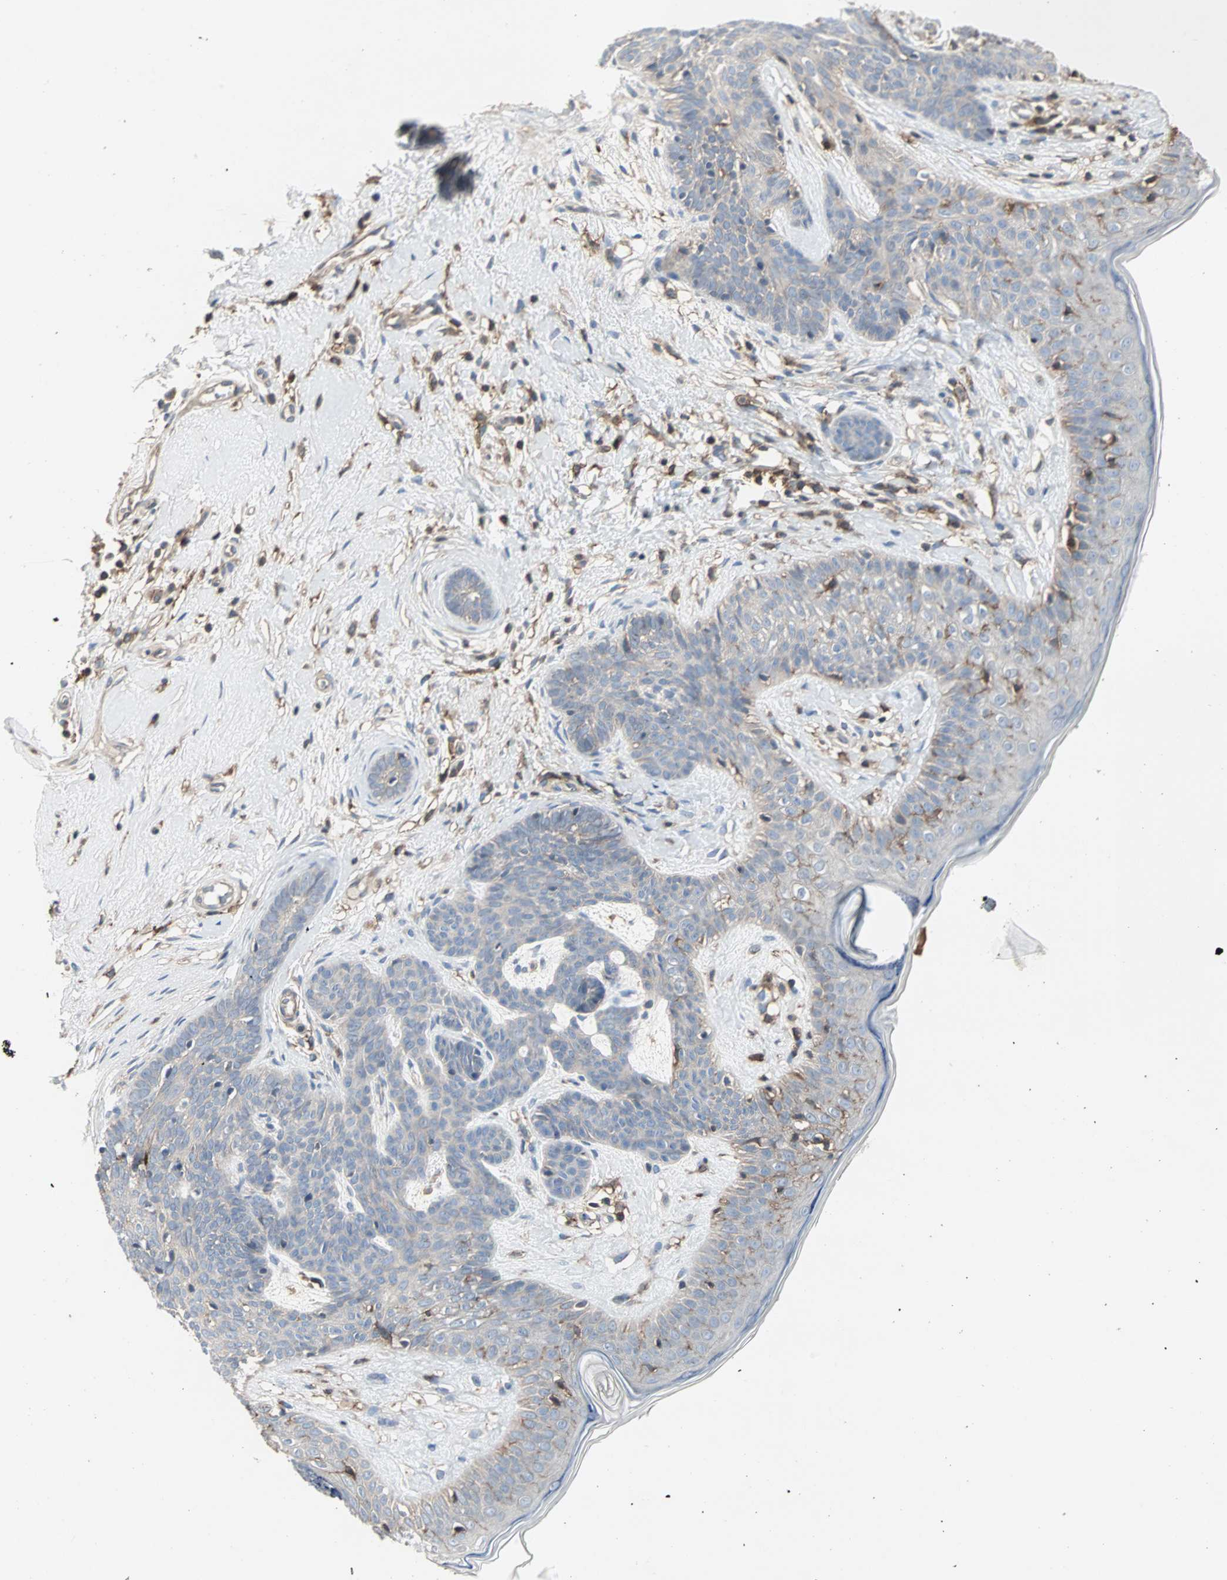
{"staining": {"intensity": "weak", "quantity": ">75%", "location": "cytoplasmic/membranous"}, "tissue": "skin cancer", "cell_type": "Tumor cells", "image_type": "cancer", "snomed": [{"axis": "morphology", "description": "Developmental malformation"}, {"axis": "morphology", "description": "Basal cell carcinoma"}, {"axis": "topography", "description": "Skin"}], "caption": "Brown immunohistochemical staining in skin cancer (basal cell carcinoma) shows weak cytoplasmic/membranous staining in approximately >75% of tumor cells.", "gene": "GNAI2", "patient": {"sex": "female", "age": 62}}